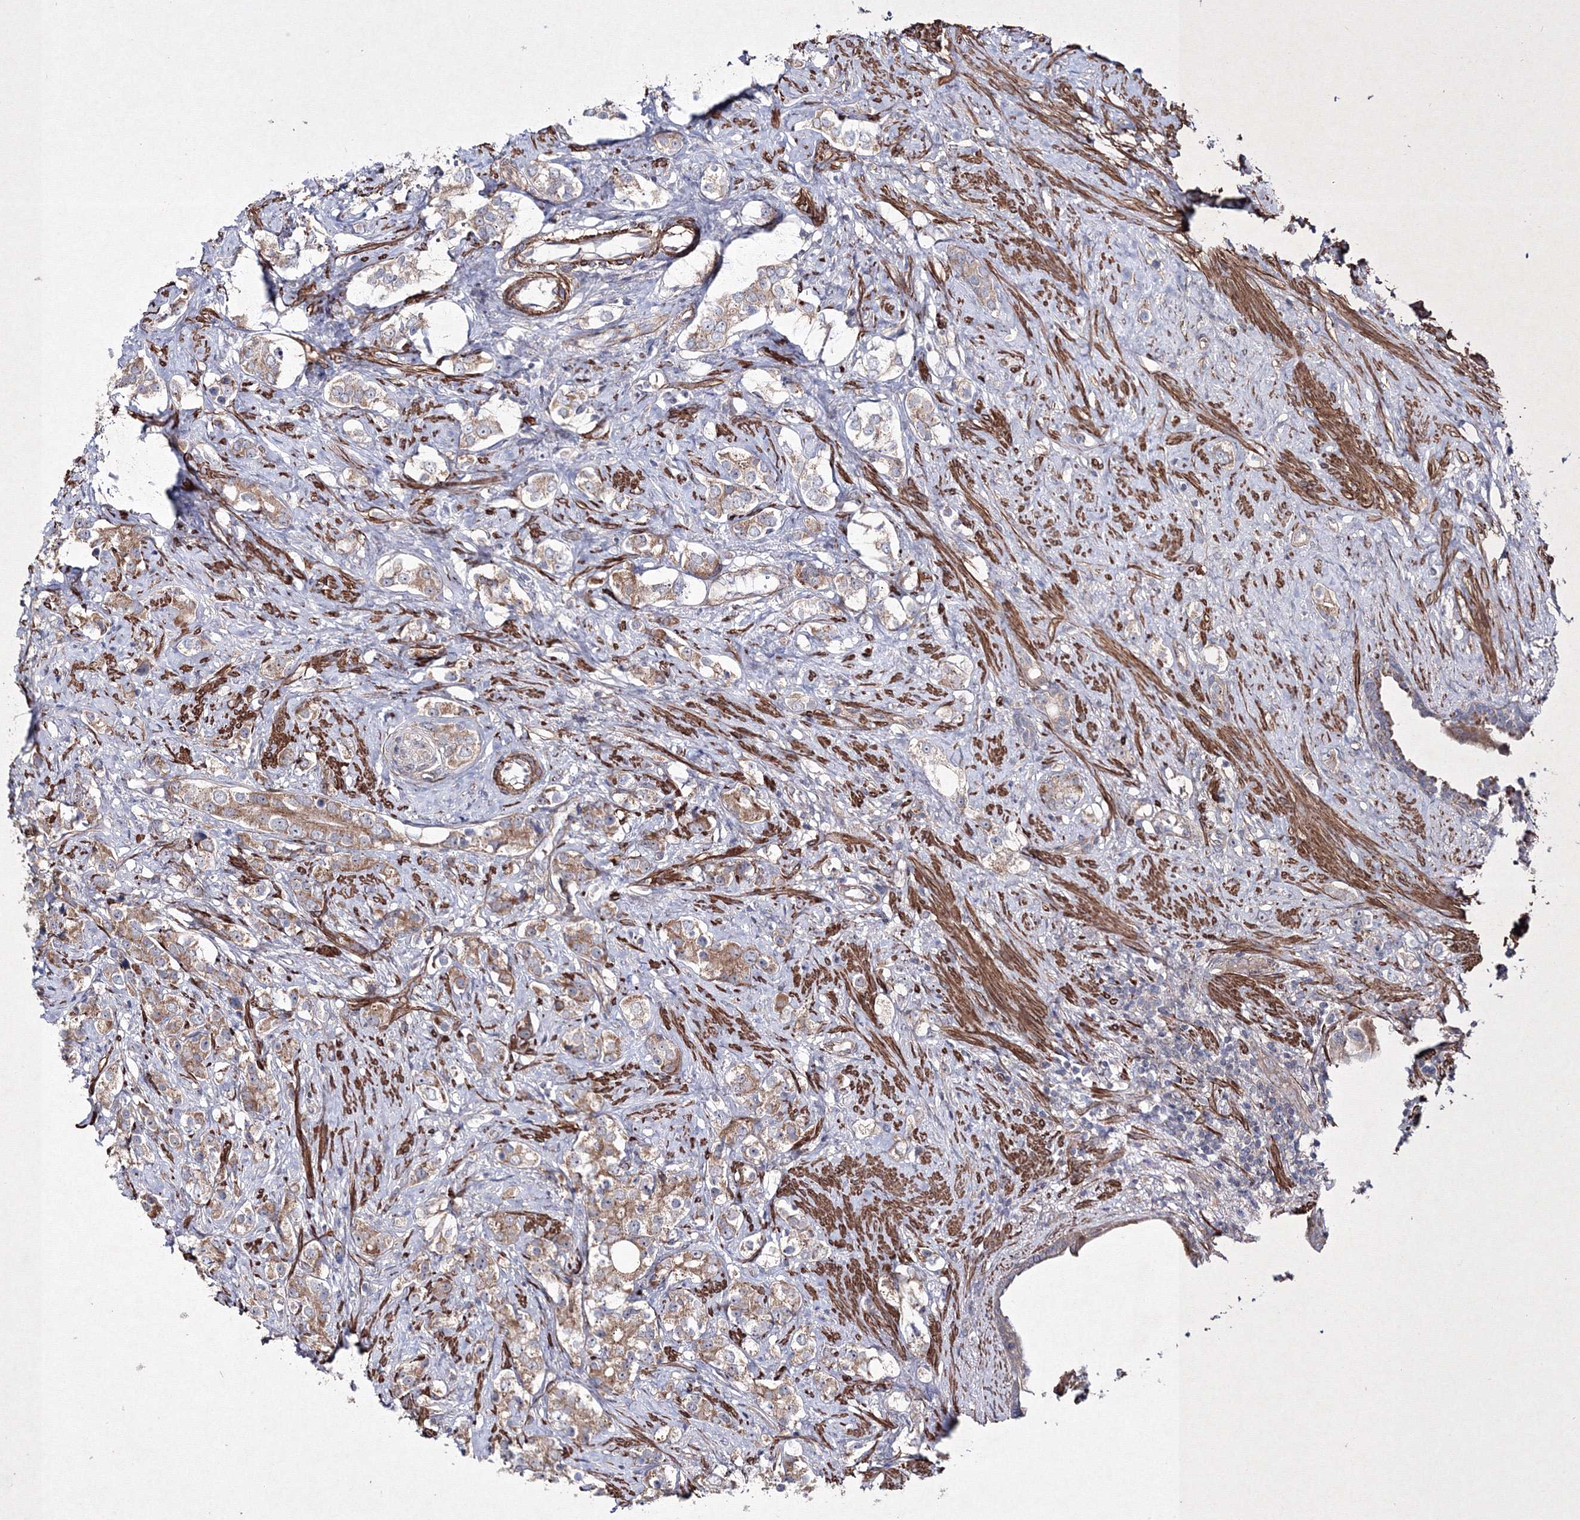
{"staining": {"intensity": "weak", "quantity": ">75%", "location": "cytoplasmic/membranous"}, "tissue": "prostate cancer", "cell_type": "Tumor cells", "image_type": "cancer", "snomed": [{"axis": "morphology", "description": "Adenocarcinoma, High grade"}, {"axis": "topography", "description": "Prostate"}], "caption": "Human prostate cancer stained with a brown dye demonstrates weak cytoplasmic/membranous positive staining in about >75% of tumor cells.", "gene": "GFM1", "patient": {"sex": "male", "age": 63}}